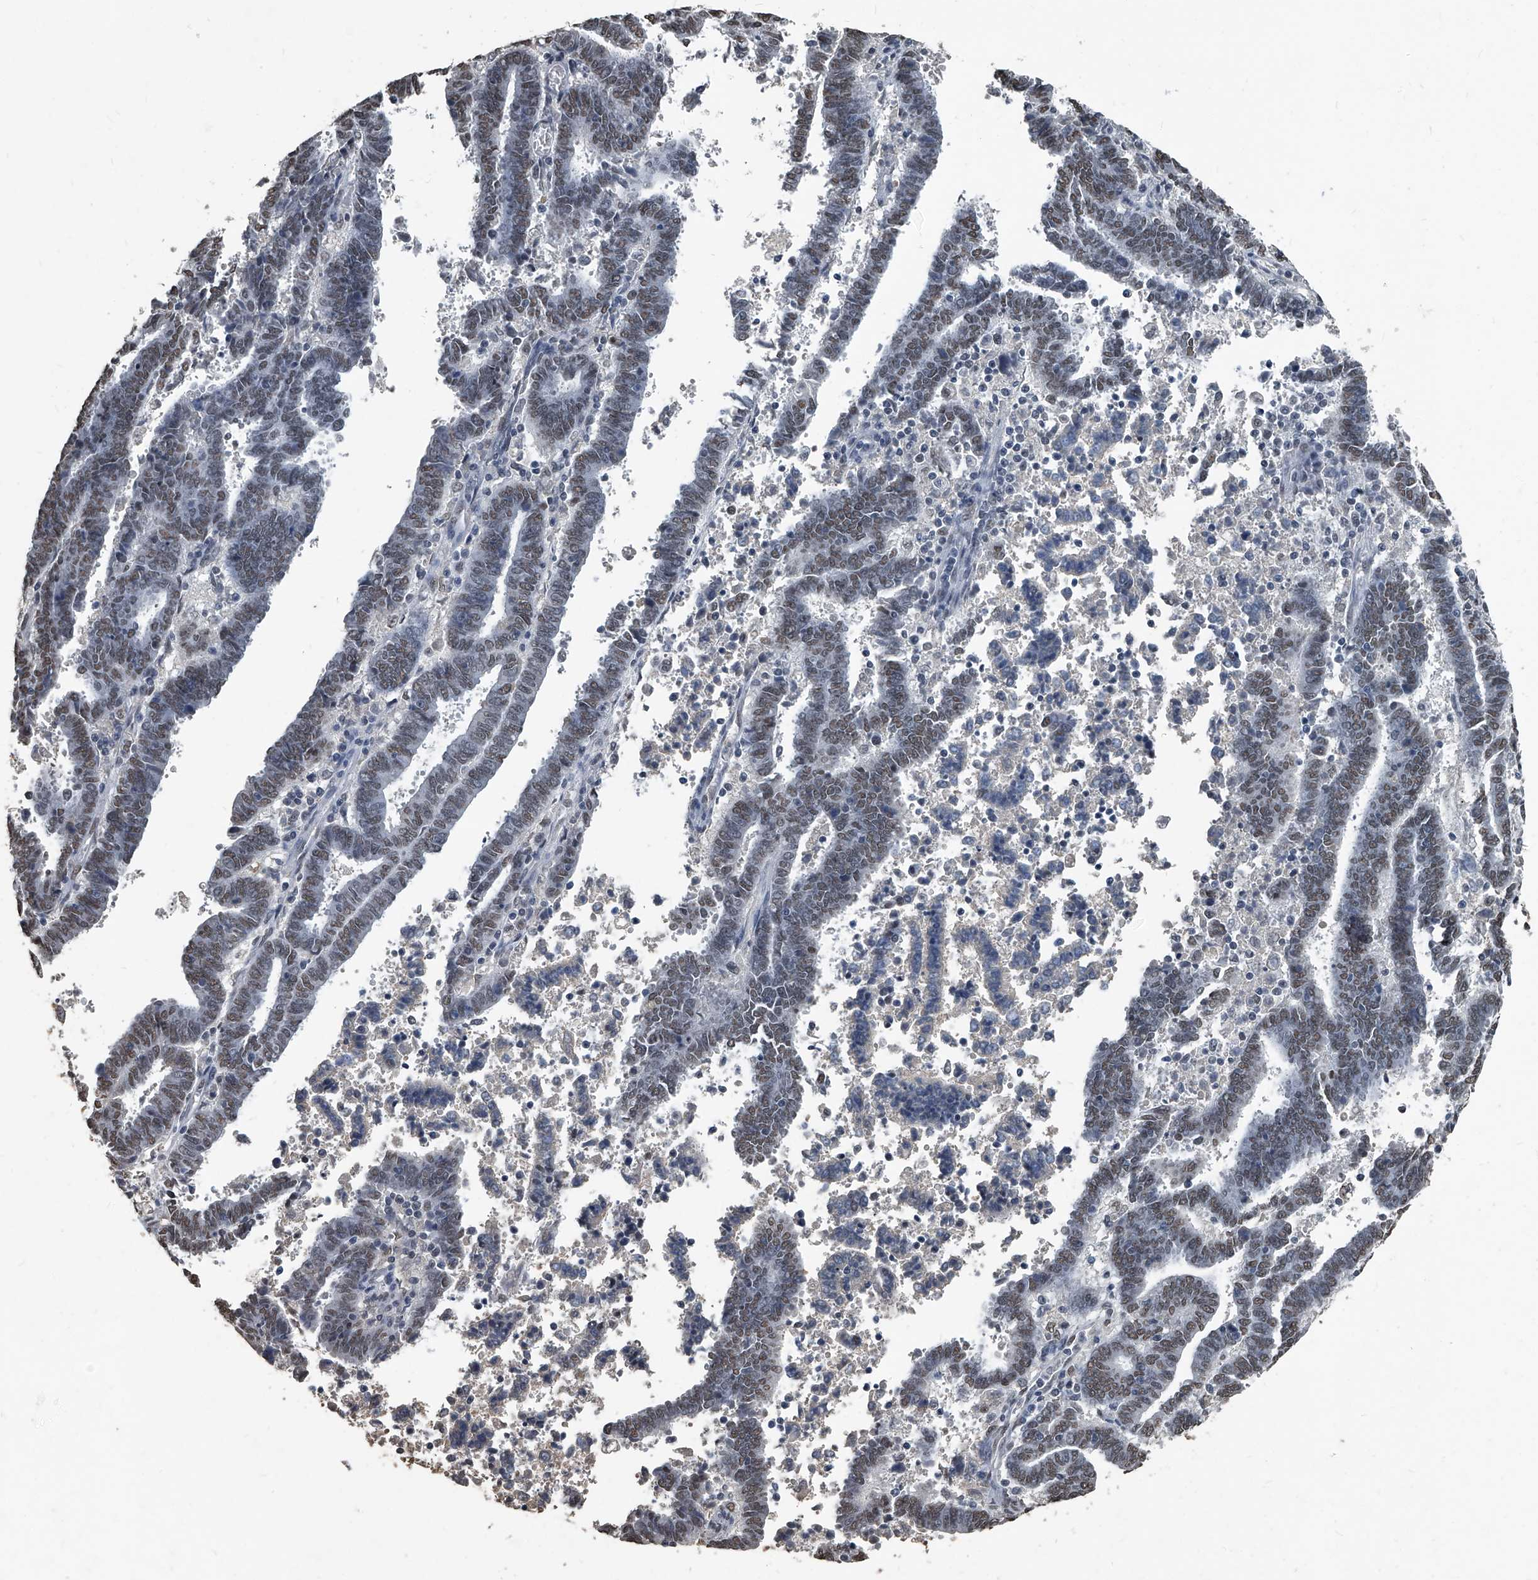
{"staining": {"intensity": "weak", "quantity": "25%-75%", "location": "nuclear"}, "tissue": "endometrial cancer", "cell_type": "Tumor cells", "image_type": "cancer", "snomed": [{"axis": "morphology", "description": "Adenocarcinoma, NOS"}, {"axis": "topography", "description": "Uterus"}], "caption": "Human adenocarcinoma (endometrial) stained with a brown dye demonstrates weak nuclear positive expression in approximately 25%-75% of tumor cells.", "gene": "MATR3", "patient": {"sex": "female", "age": 83}}